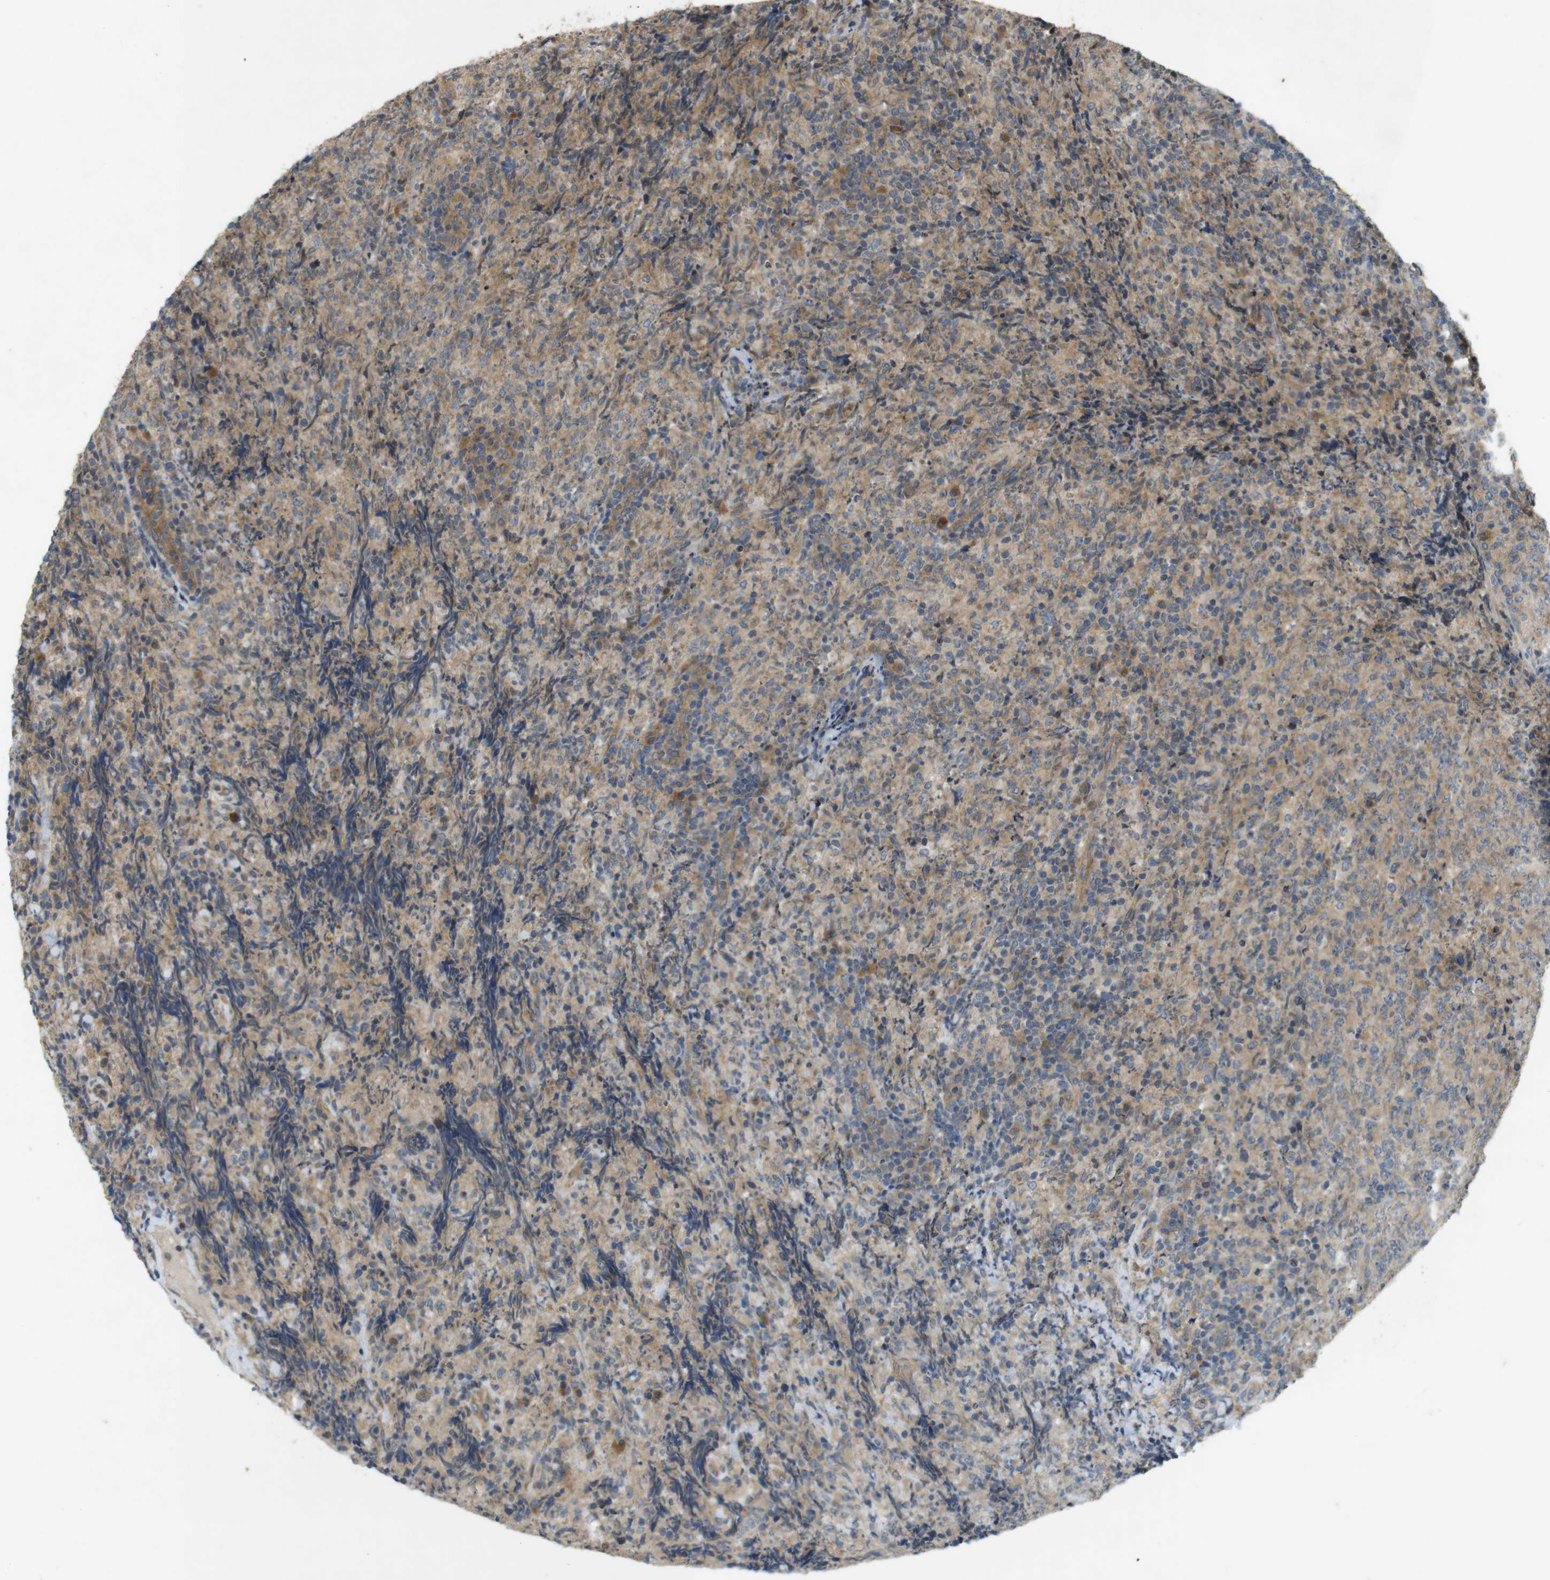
{"staining": {"intensity": "moderate", "quantity": "25%-75%", "location": "cytoplasmic/membranous"}, "tissue": "lymphoma", "cell_type": "Tumor cells", "image_type": "cancer", "snomed": [{"axis": "morphology", "description": "Malignant lymphoma, non-Hodgkin's type, High grade"}, {"axis": "topography", "description": "Tonsil"}], "caption": "Tumor cells exhibit moderate cytoplasmic/membranous positivity in about 25%-75% of cells in high-grade malignant lymphoma, non-Hodgkin's type. (DAB IHC with brightfield microscopy, high magnification).", "gene": "CLTC", "patient": {"sex": "female", "age": 36}}